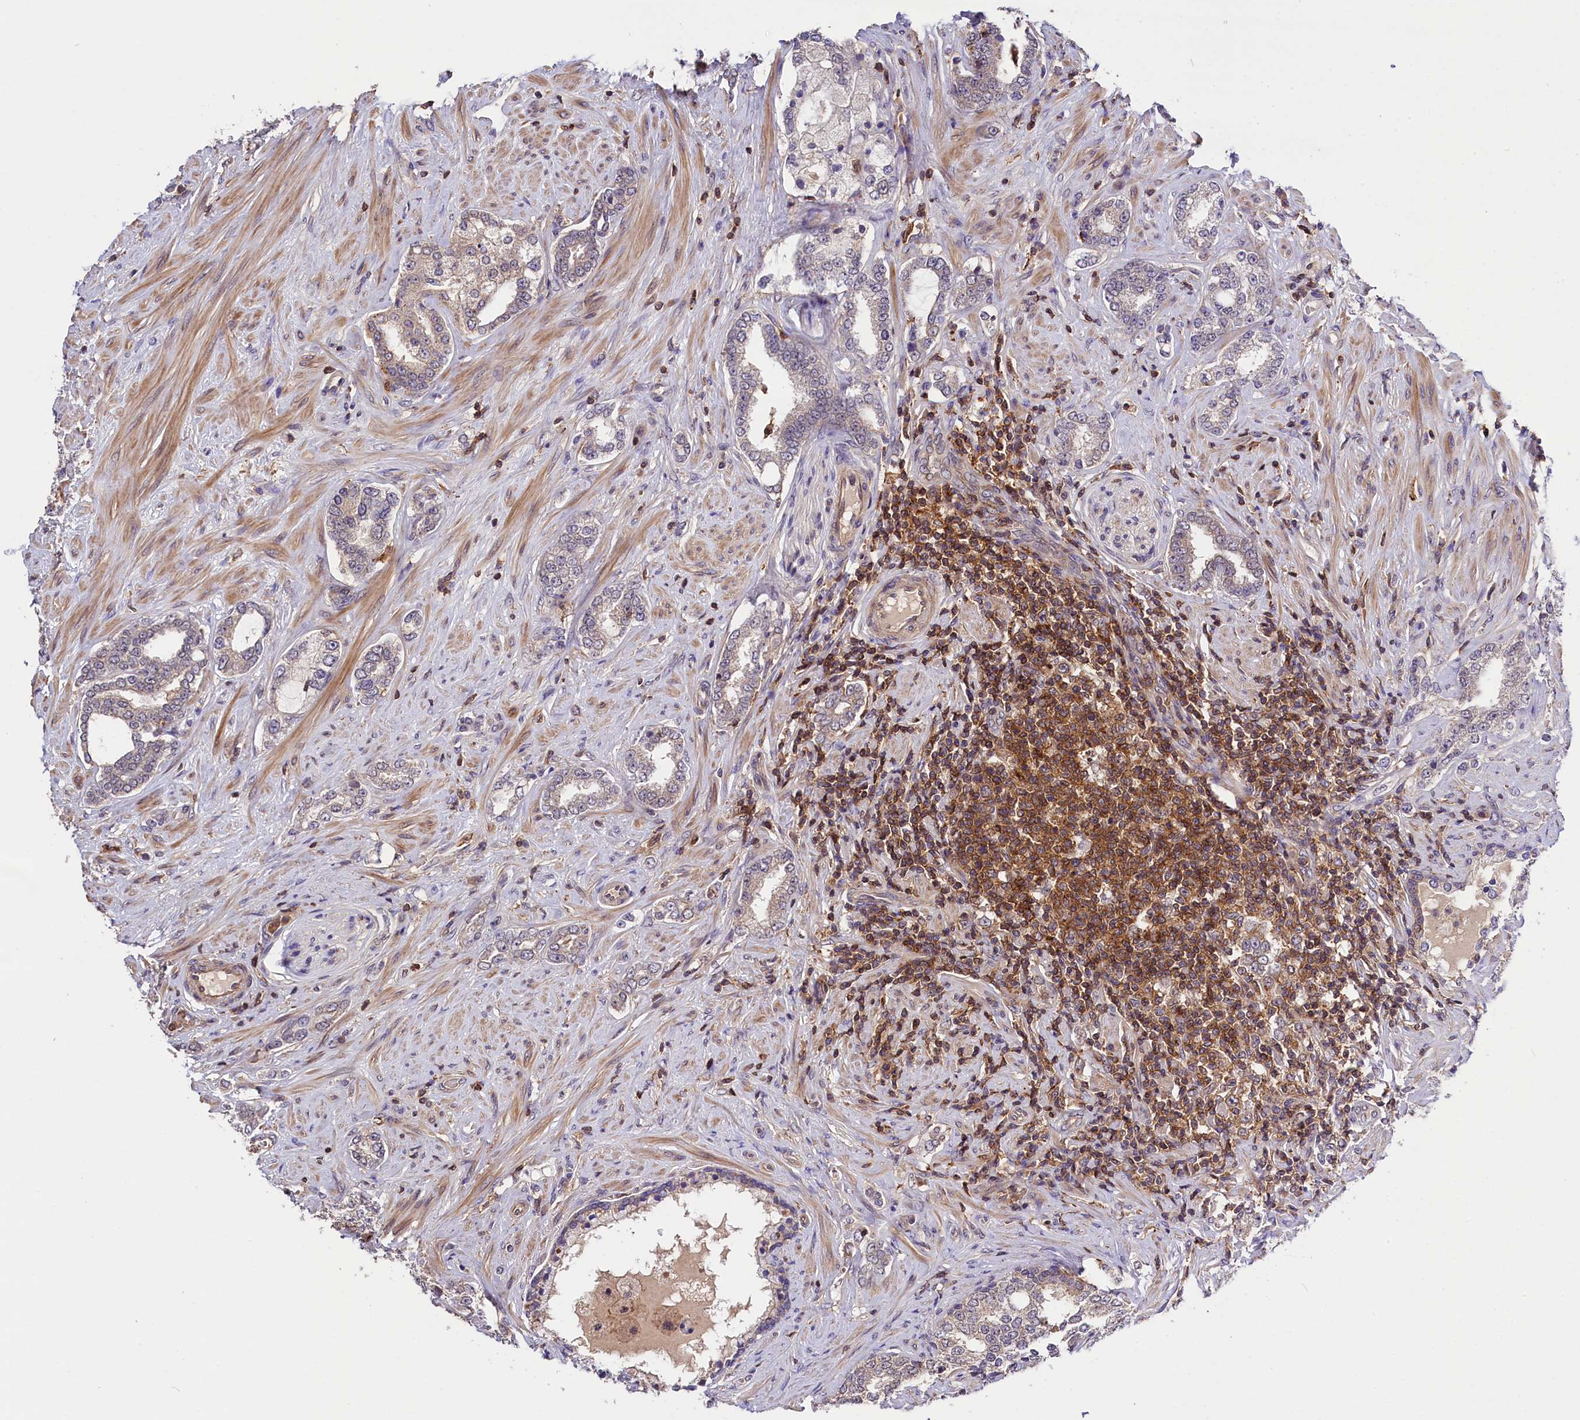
{"staining": {"intensity": "negative", "quantity": "none", "location": "none"}, "tissue": "prostate cancer", "cell_type": "Tumor cells", "image_type": "cancer", "snomed": [{"axis": "morphology", "description": "Adenocarcinoma, High grade"}, {"axis": "topography", "description": "Prostate"}], "caption": "Immunohistochemistry micrograph of human high-grade adenocarcinoma (prostate) stained for a protein (brown), which demonstrates no positivity in tumor cells.", "gene": "SKIDA1", "patient": {"sex": "male", "age": 64}}